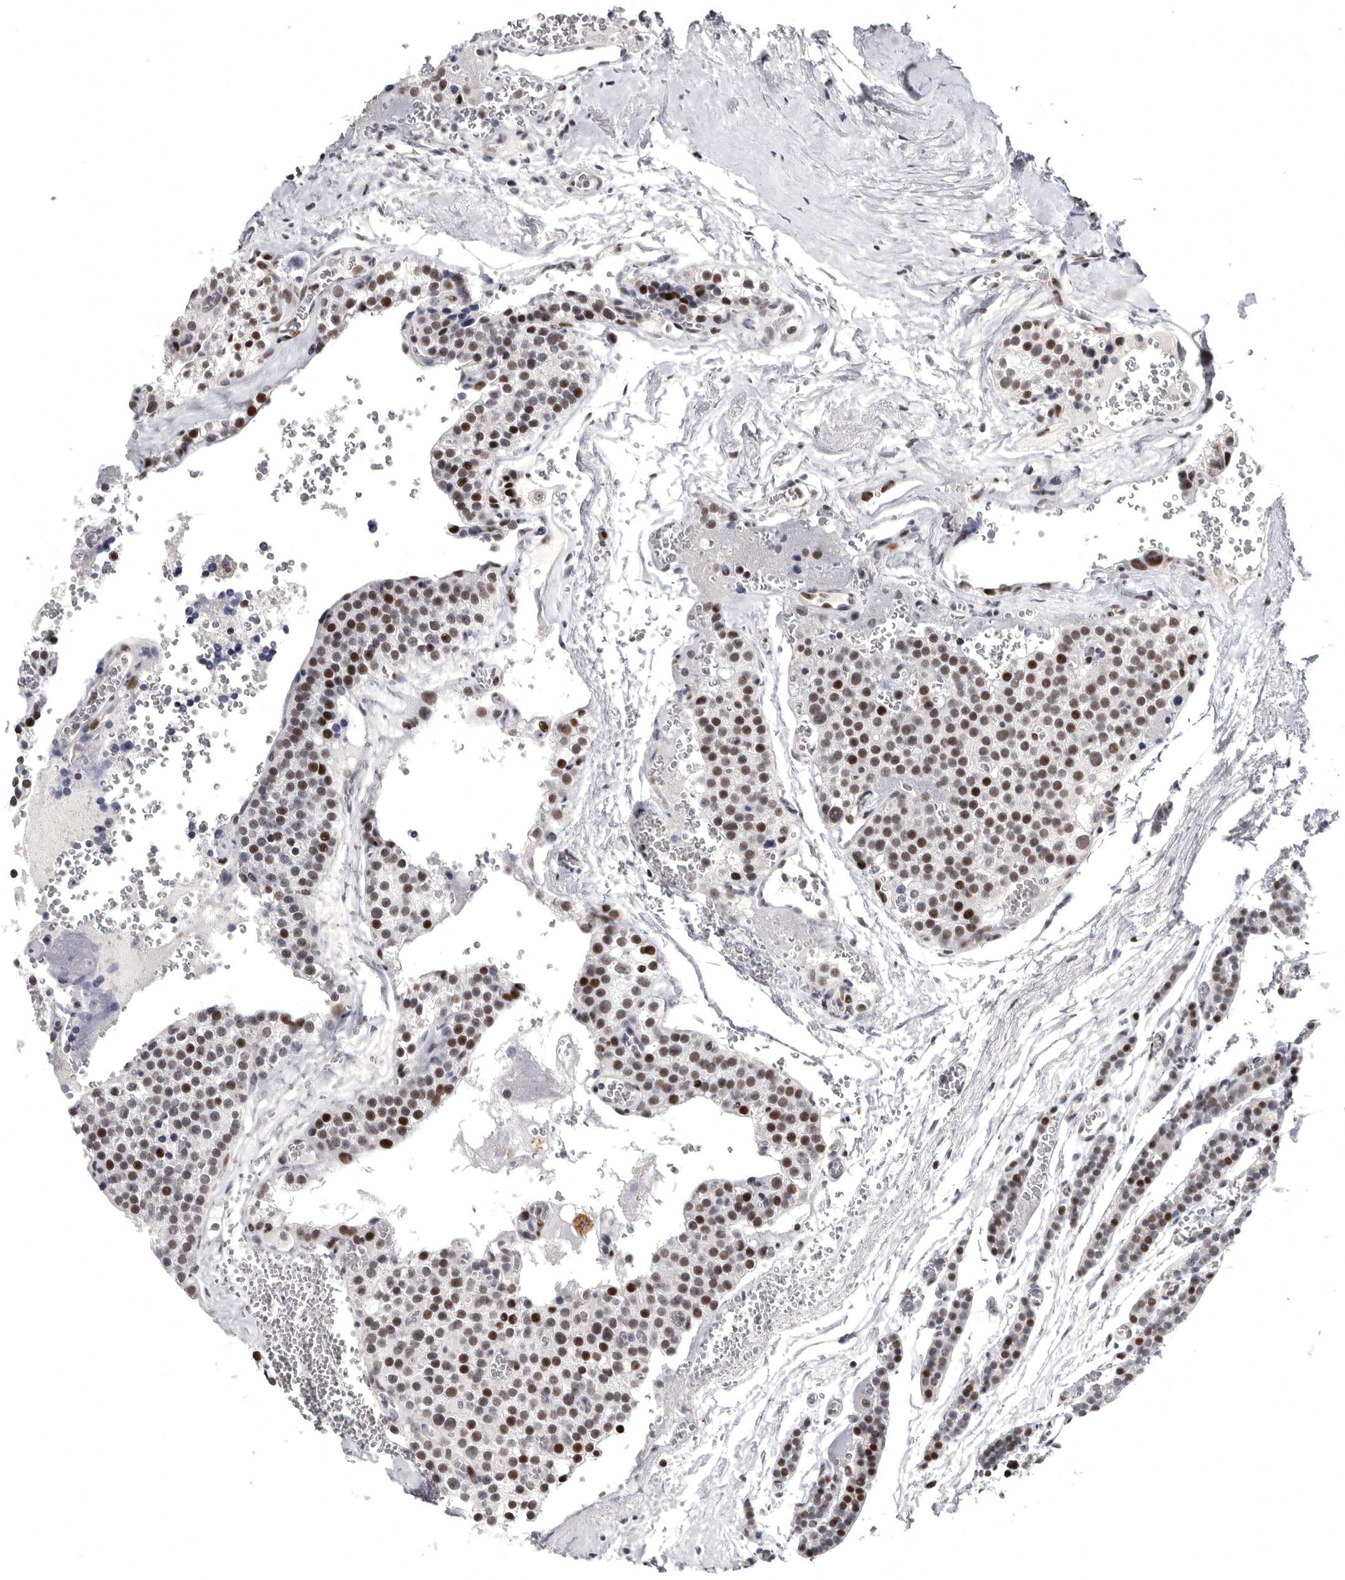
{"staining": {"intensity": "strong", "quantity": "25%-75%", "location": "nuclear"}, "tissue": "parathyroid gland", "cell_type": "Glandular cells", "image_type": "normal", "snomed": [{"axis": "morphology", "description": "Normal tissue, NOS"}, {"axis": "topography", "description": "Parathyroid gland"}], "caption": "The histopathology image demonstrates staining of unremarkable parathyroid gland, revealing strong nuclear protein staining (brown color) within glandular cells.", "gene": "WRAP73", "patient": {"sex": "female", "age": 64}}